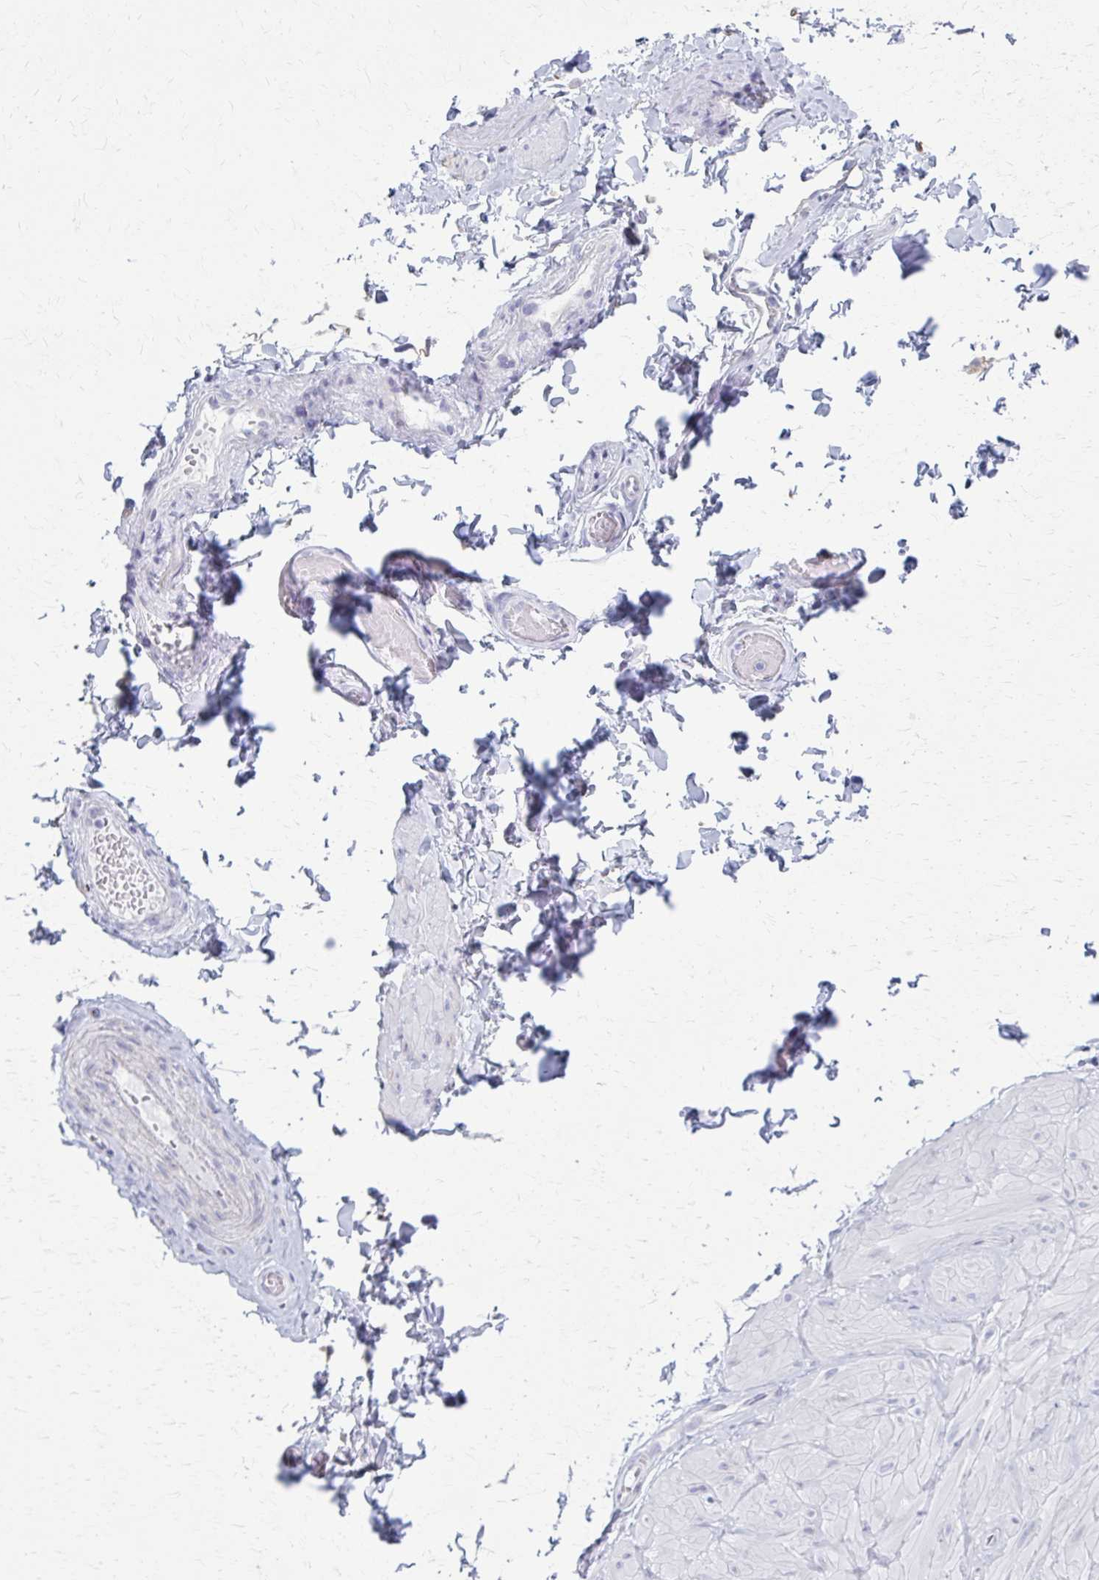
{"staining": {"intensity": "negative", "quantity": "none", "location": "none"}, "tissue": "adipose tissue", "cell_type": "Adipocytes", "image_type": "normal", "snomed": [{"axis": "morphology", "description": "Normal tissue, NOS"}, {"axis": "topography", "description": "Epididymis, spermatic cord, NOS"}, {"axis": "topography", "description": "Epididymis"}, {"axis": "topography", "description": "Peripheral nerve tissue"}], "caption": "Human adipose tissue stained for a protein using IHC shows no expression in adipocytes.", "gene": "CASQ2", "patient": {"sex": "male", "age": 29}}